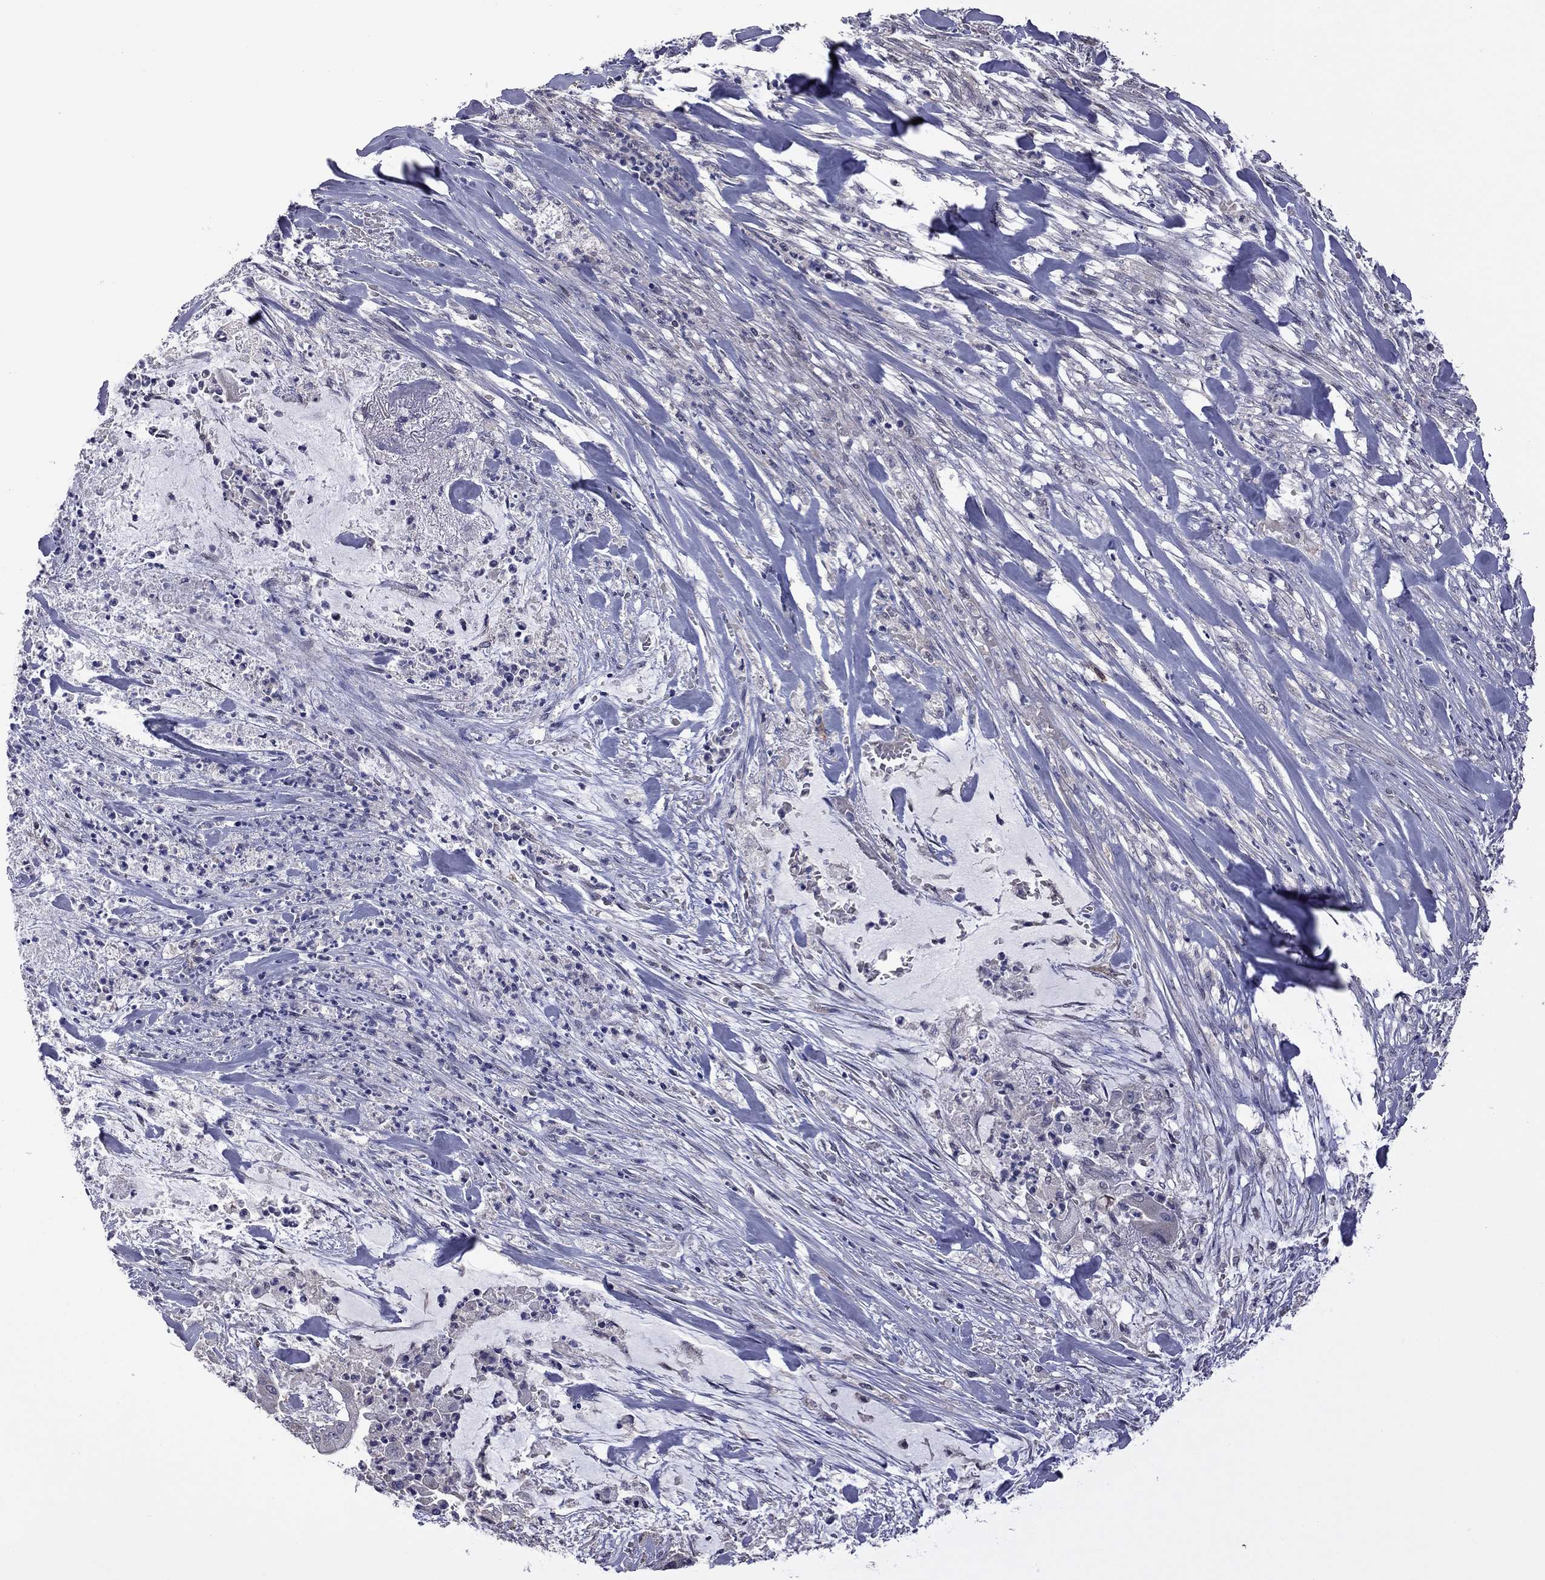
{"staining": {"intensity": "negative", "quantity": "none", "location": "none"}, "tissue": "pancreatic cancer", "cell_type": "Tumor cells", "image_type": "cancer", "snomed": [{"axis": "morphology", "description": "Normal tissue, NOS"}, {"axis": "morphology", "description": "Inflammation, NOS"}, {"axis": "morphology", "description": "Adenocarcinoma, NOS"}, {"axis": "topography", "description": "Pancreas"}], "caption": "Immunohistochemistry (IHC) micrograph of neoplastic tissue: pancreatic cancer (adenocarcinoma) stained with DAB reveals no significant protein expression in tumor cells.", "gene": "GPAA1", "patient": {"sex": "male", "age": 57}}